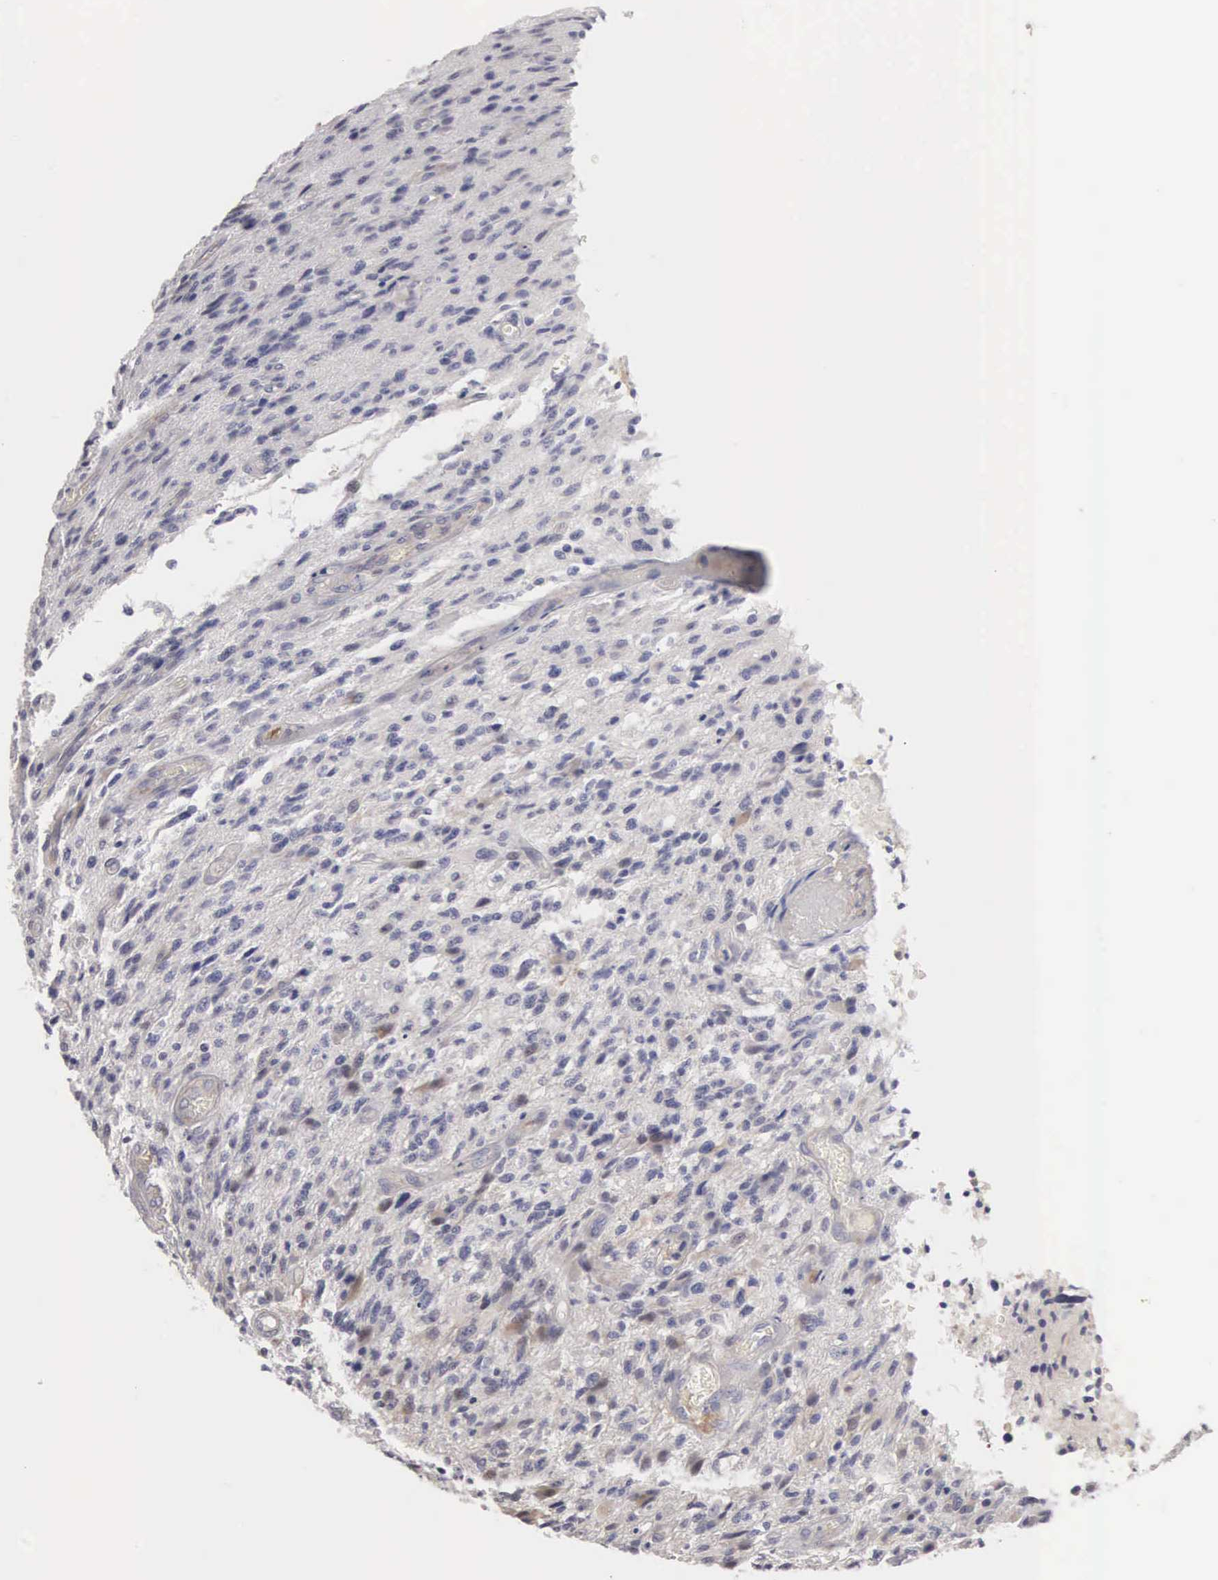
{"staining": {"intensity": "negative", "quantity": "none", "location": "none"}, "tissue": "glioma", "cell_type": "Tumor cells", "image_type": "cancer", "snomed": [{"axis": "morphology", "description": "Glioma, malignant, High grade"}, {"axis": "topography", "description": "Brain"}], "caption": "Malignant glioma (high-grade) was stained to show a protein in brown. There is no significant expression in tumor cells.", "gene": "ELFN2", "patient": {"sex": "male", "age": 36}}